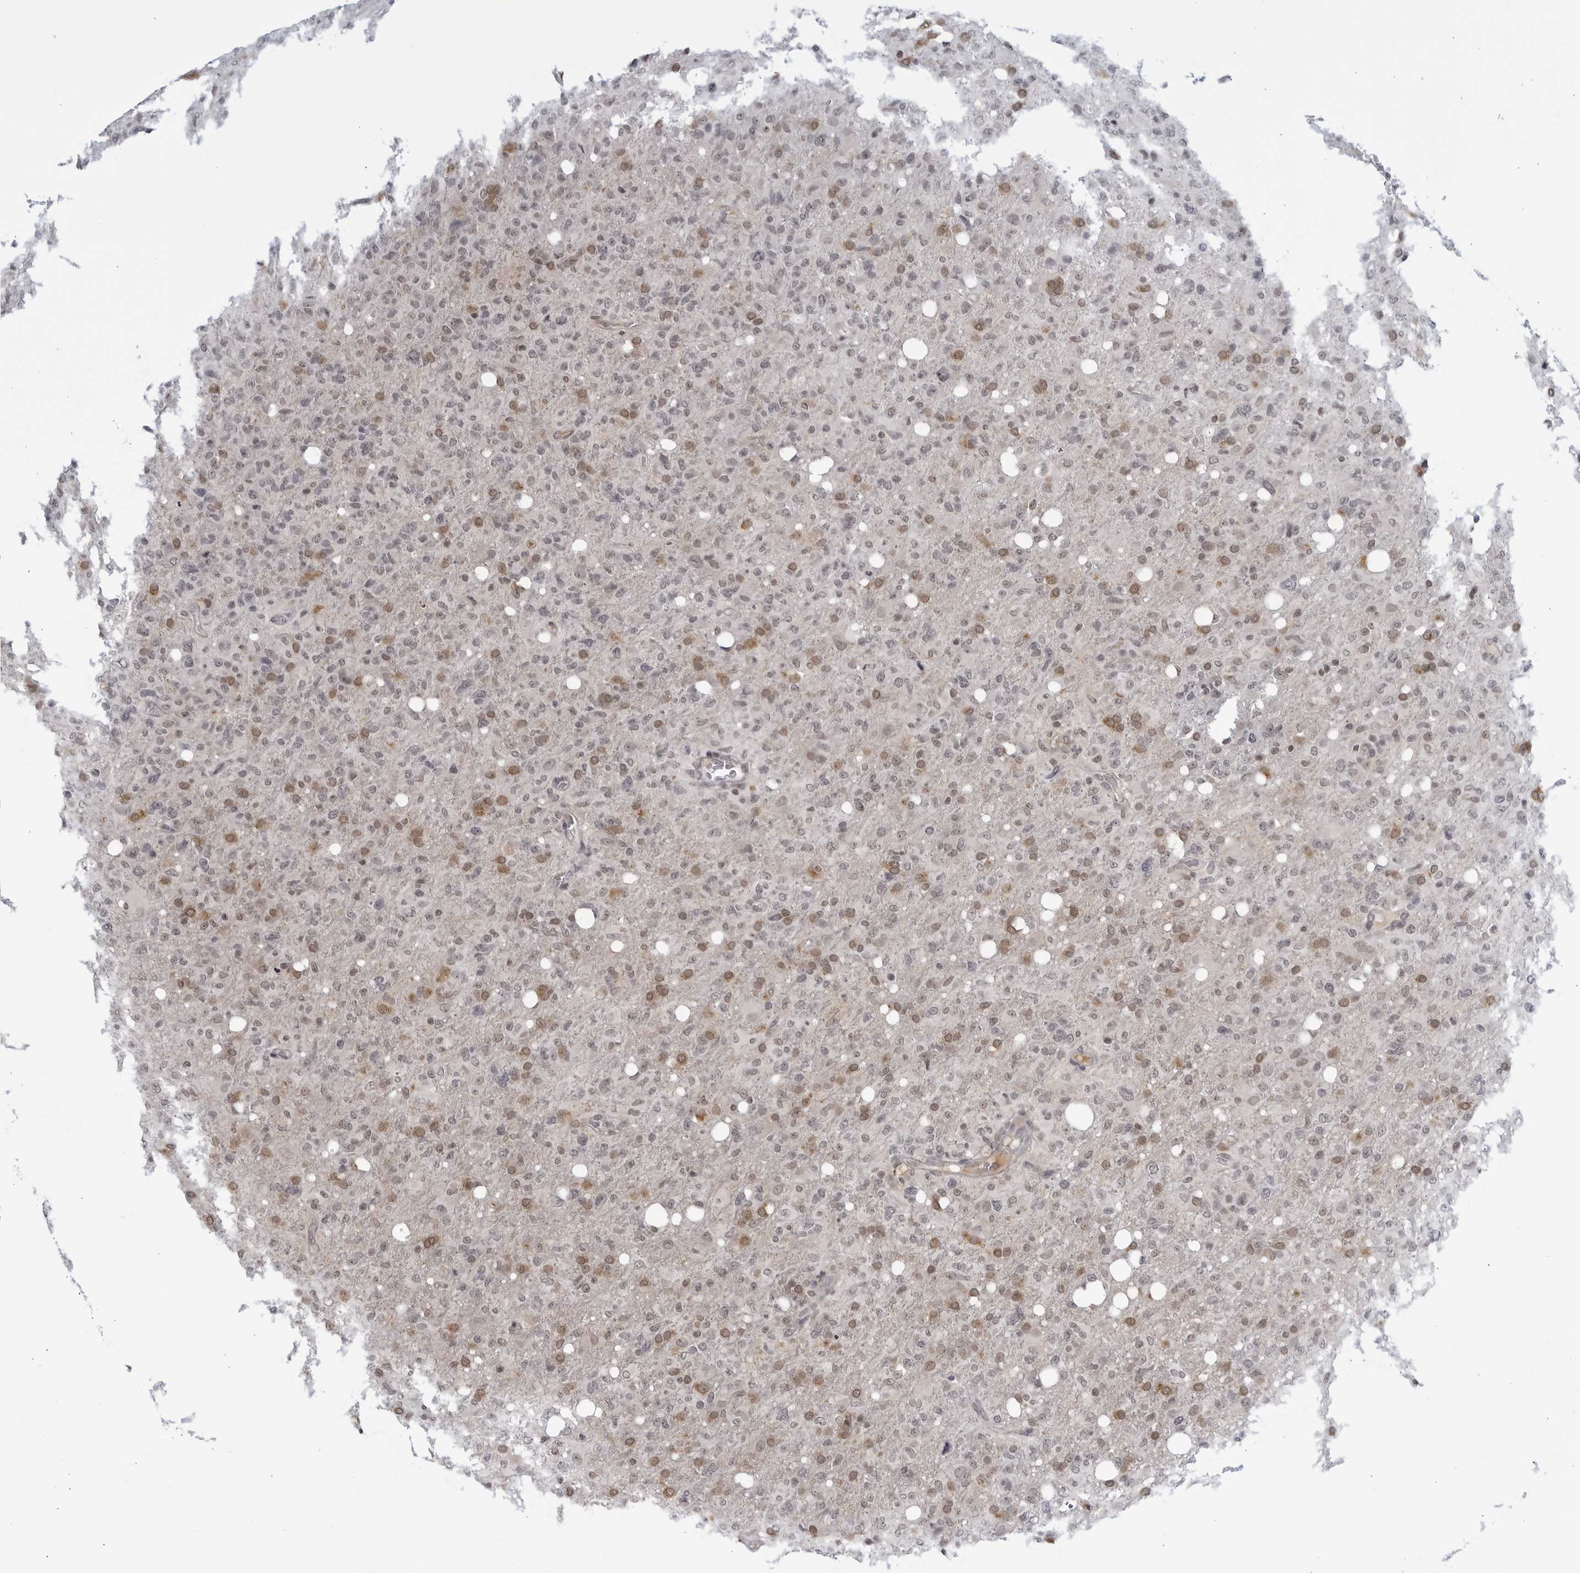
{"staining": {"intensity": "moderate", "quantity": "<25%", "location": "cytoplasmic/membranous,nuclear"}, "tissue": "glioma", "cell_type": "Tumor cells", "image_type": "cancer", "snomed": [{"axis": "morphology", "description": "Glioma, malignant, High grade"}, {"axis": "topography", "description": "Brain"}], "caption": "A brown stain labels moderate cytoplasmic/membranous and nuclear staining of a protein in malignant high-grade glioma tumor cells.", "gene": "CC2D1B", "patient": {"sex": "female", "age": 57}}